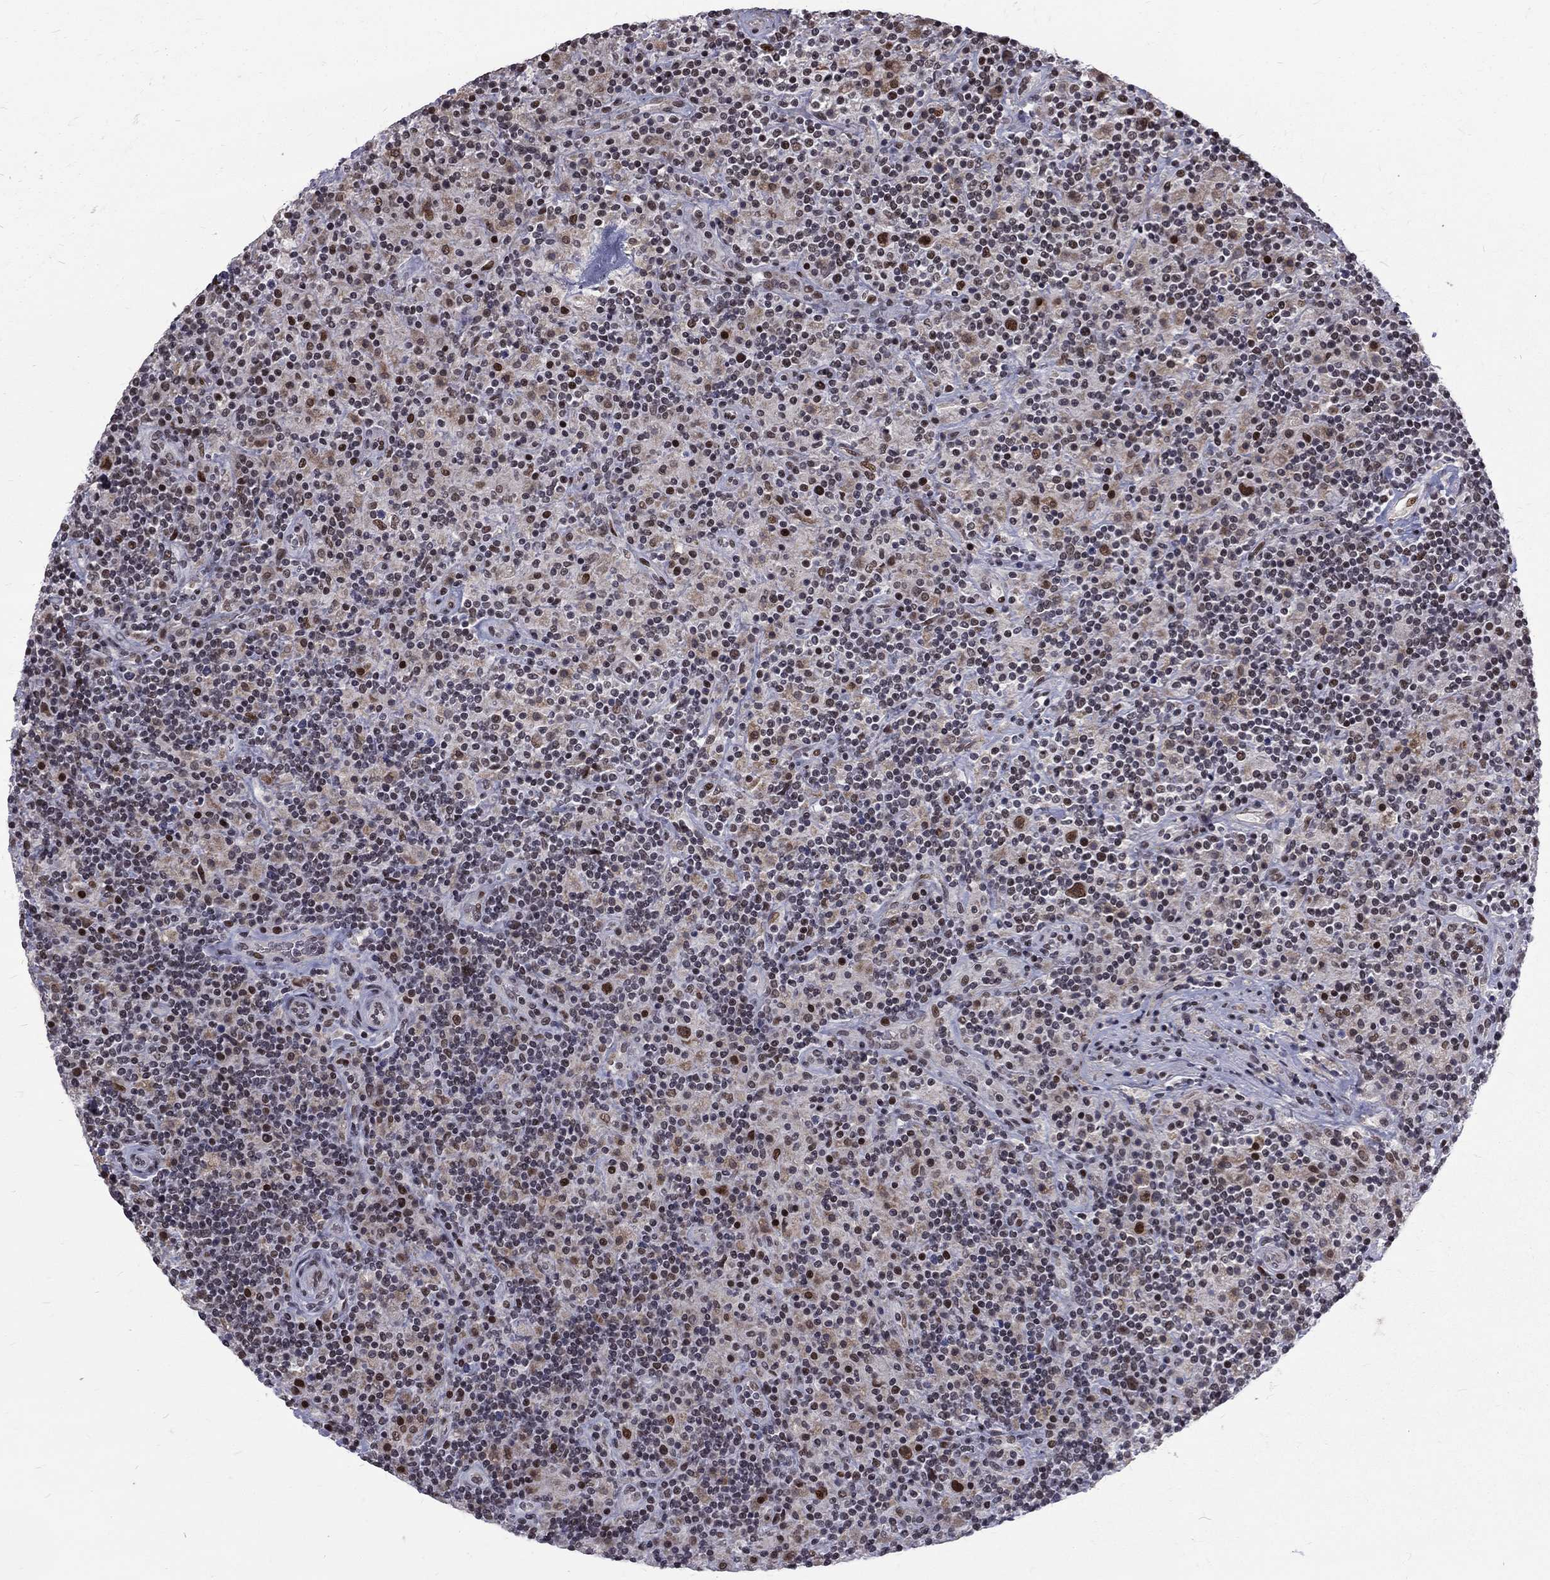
{"staining": {"intensity": "strong", "quantity": ">75%", "location": "nuclear"}, "tissue": "lymphoma", "cell_type": "Tumor cells", "image_type": "cancer", "snomed": [{"axis": "morphology", "description": "Hodgkin's disease, NOS"}, {"axis": "topography", "description": "Lymph node"}], "caption": "Lymphoma tissue displays strong nuclear positivity in approximately >75% of tumor cells Ihc stains the protein in brown and the nuclei are stained blue.", "gene": "TCEAL1", "patient": {"sex": "male", "age": 70}}